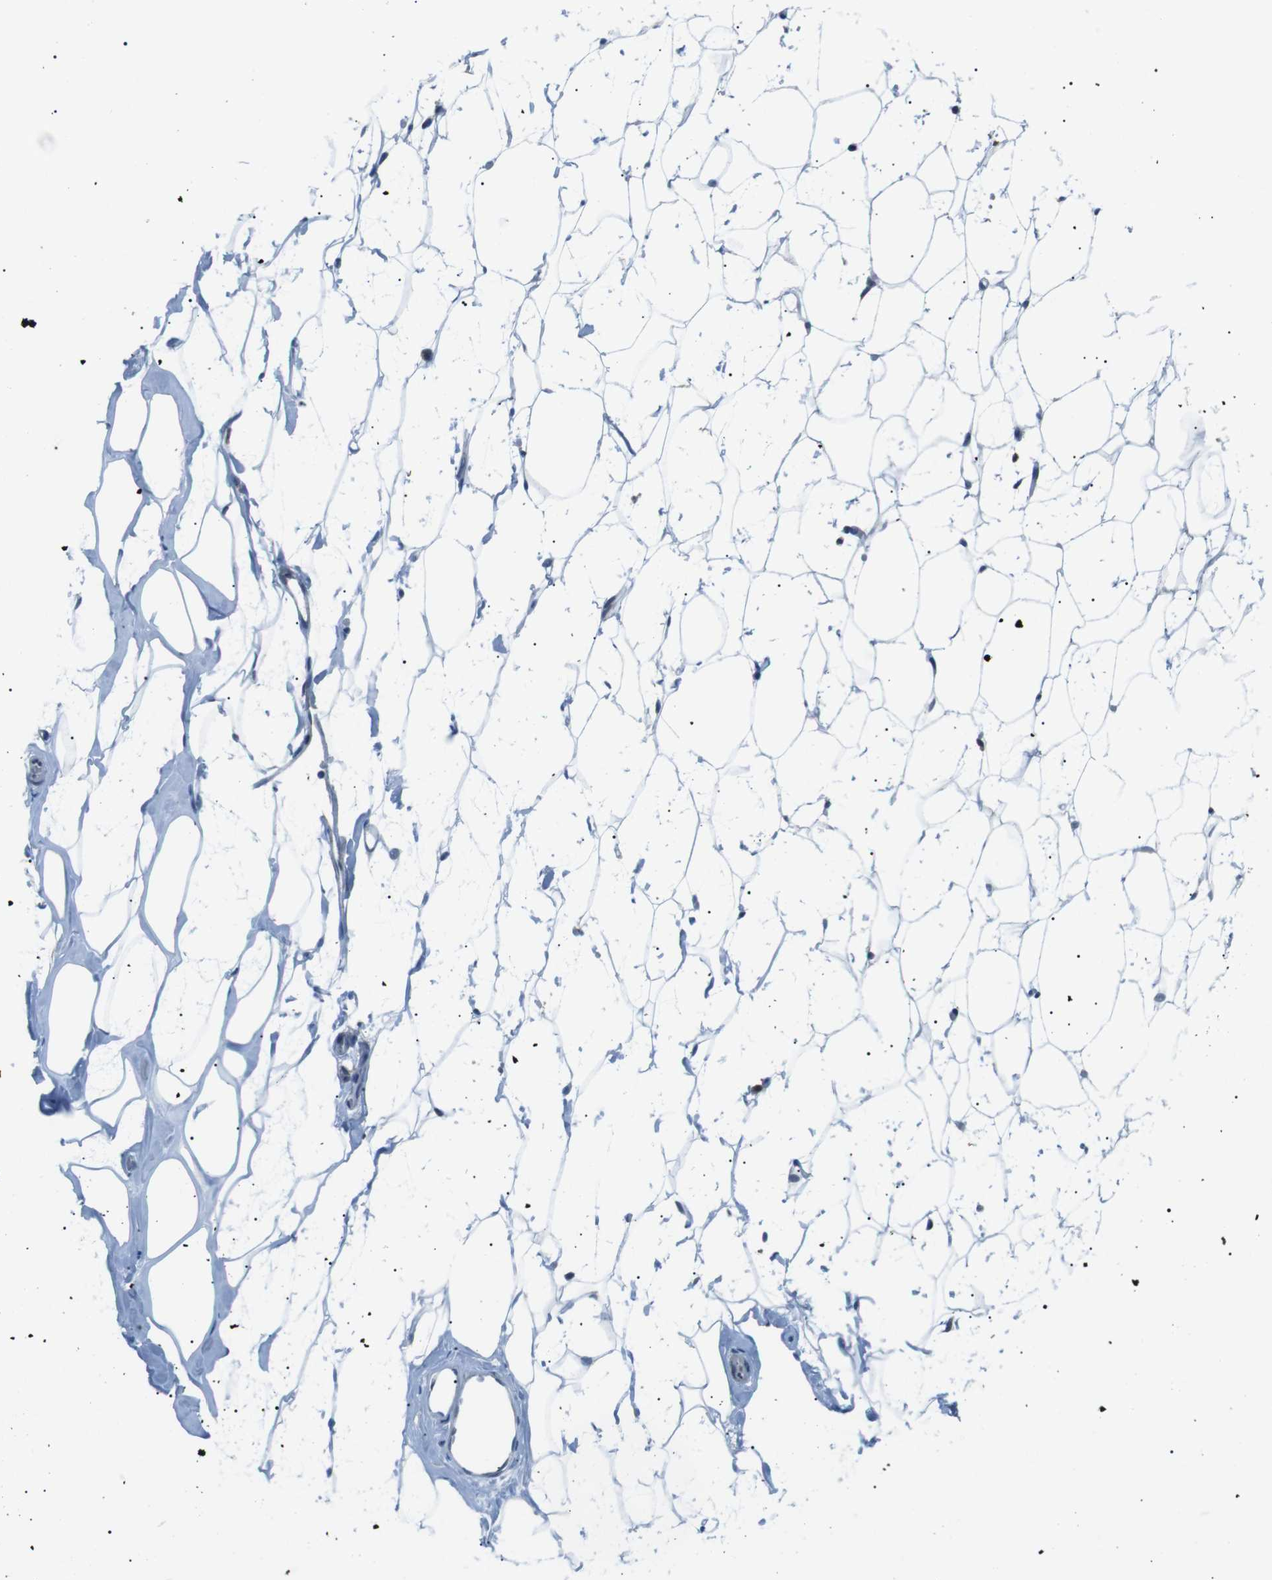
{"staining": {"intensity": "negative", "quantity": "none", "location": "none"}, "tissue": "adipose tissue", "cell_type": "Adipocytes", "image_type": "normal", "snomed": [{"axis": "morphology", "description": "Normal tissue, NOS"}, {"axis": "topography", "description": "Breast"}, {"axis": "topography", "description": "Soft tissue"}], "caption": "Protein analysis of normal adipose tissue demonstrates no significant positivity in adipocytes. (DAB immunohistochemistry (IHC) visualized using brightfield microscopy, high magnification).", "gene": "ARID5B", "patient": {"sex": "female", "age": 75}}